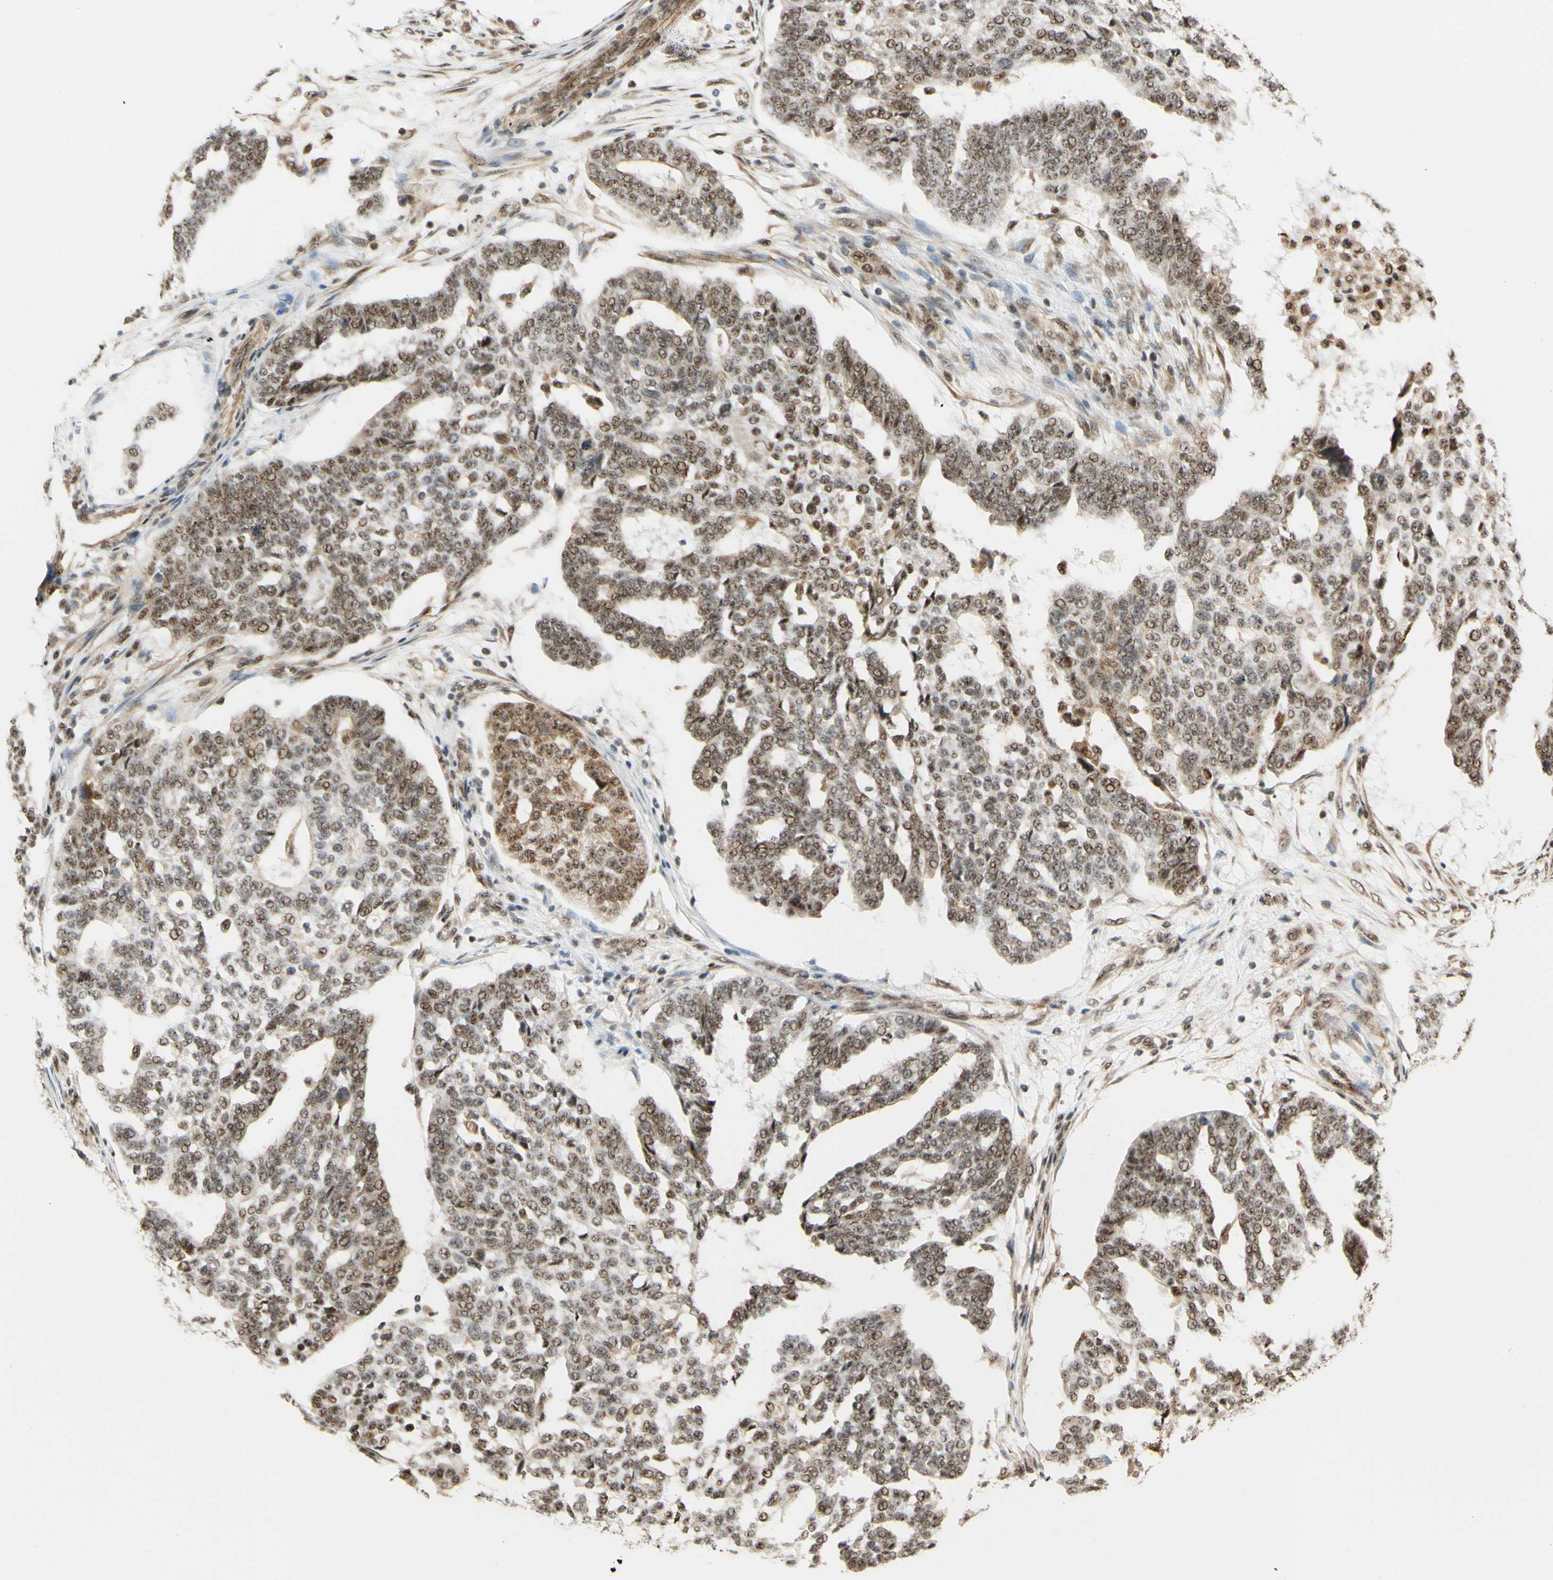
{"staining": {"intensity": "moderate", "quantity": ">75%", "location": "nuclear"}, "tissue": "ovarian cancer", "cell_type": "Tumor cells", "image_type": "cancer", "snomed": [{"axis": "morphology", "description": "Cystadenocarcinoma, serous, NOS"}, {"axis": "topography", "description": "Ovary"}], "caption": "DAB (3,3'-diaminobenzidine) immunohistochemical staining of ovarian serous cystadenocarcinoma exhibits moderate nuclear protein positivity in approximately >75% of tumor cells.", "gene": "SAP18", "patient": {"sex": "female", "age": 59}}